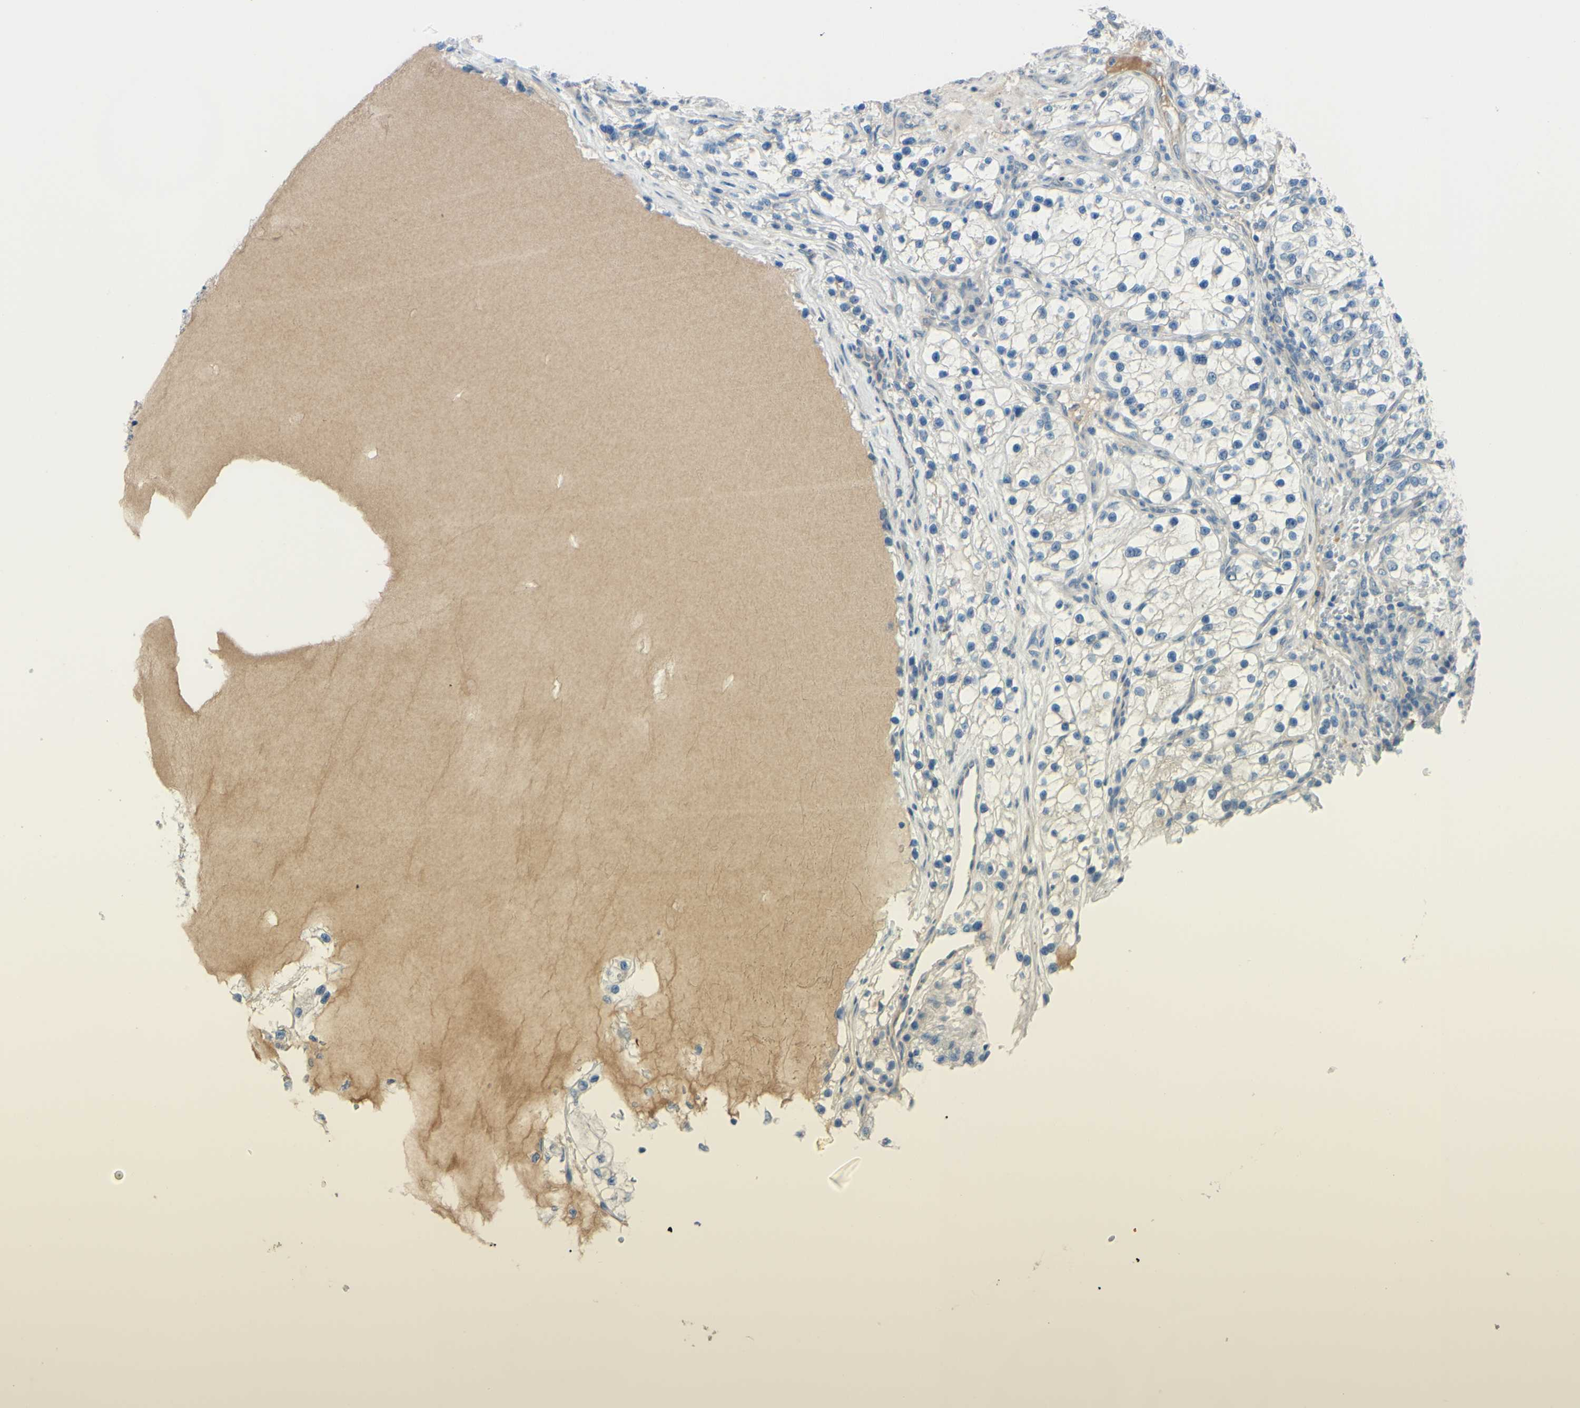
{"staining": {"intensity": "negative", "quantity": "none", "location": "none"}, "tissue": "renal cancer", "cell_type": "Tumor cells", "image_type": "cancer", "snomed": [{"axis": "morphology", "description": "Adenocarcinoma, NOS"}, {"axis": "topography", "description": "Kidney"}], "caption": "Tumor cells show no significant protein positivity in renal adenocarcinoma. The staining is performed using DAB (3,3'-diaminobenzidine) brown chromogen with nuclei counter-stained in using hematoxylin.", "gene": "ARHGAP1", "patient": {"sex": "female", "age": 57}}